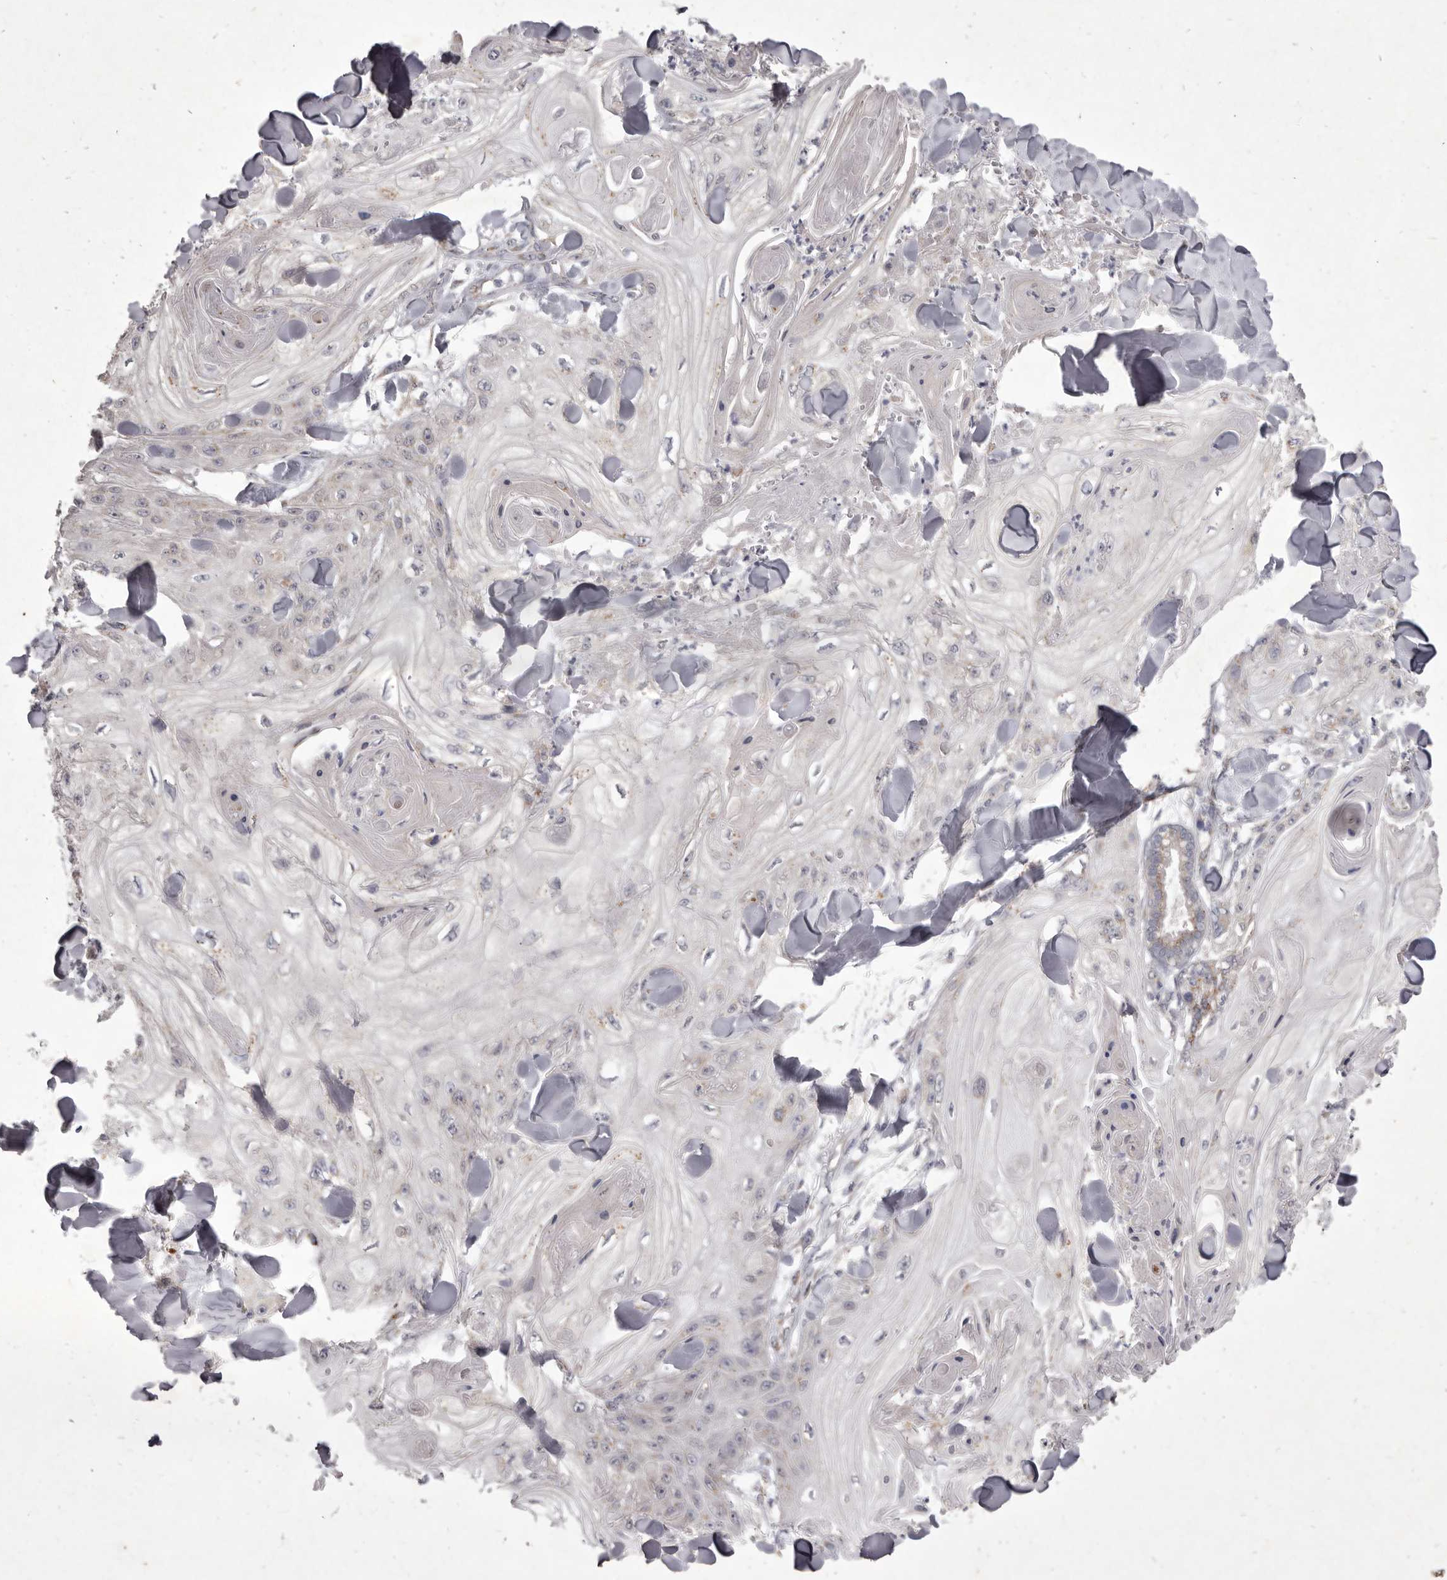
{"staining": {"intensity": "negative", "quantity": "none", "location": "none"}, "tissue": "skin cancer", "cell_type": "Tumor cells", "image_type": "cancer", "snomed": [{"axis": "morphology", "description": "Squamous cell carcinoma, NOS"}, {"axis": "topography", "description": "Skin"}], "caption": "This is an immunohistochemistry histopathology image of skin squamous cell carcinoma. There is no expression in tumor cells.", "gene": "P2RX6", "patient": {"sex": "male", "age": 74}}